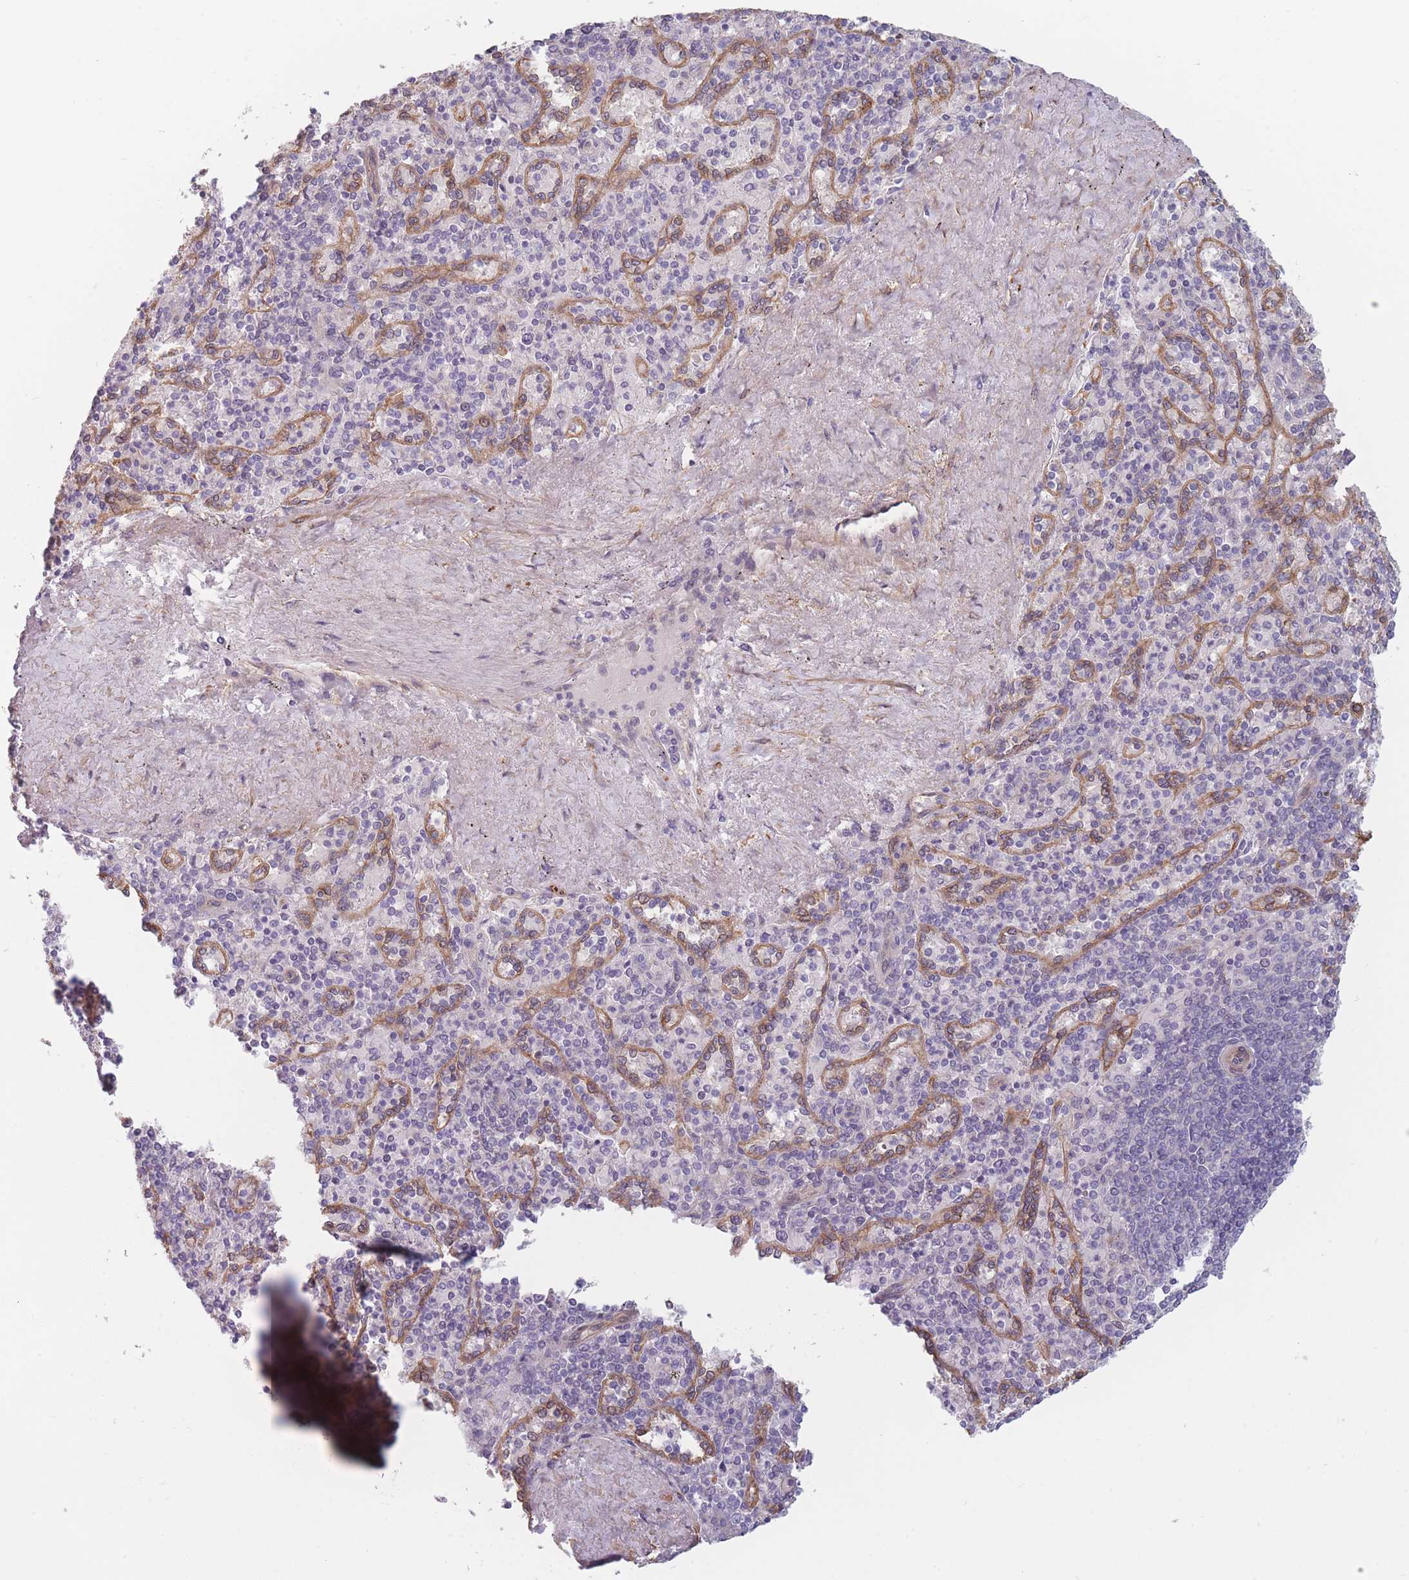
{"staining": {"intensity": "negative", "quantity": "none", "location": "none"}, "tissue": "spleen", "cell_type": "Cells in red pulp", "image_type": "normal", "snomed": [{"axis": "morphology", "description": "Normal tissue, NOS"}, {"axis": "topography", "description": "Spleen"}], "caption": "Immunohistochemistry (IHC) of unremarkable spleen displays no staining in cells in red pulp. Brightfield microscopy of immunohistochemistry (IHC) stained with DAB (brown) and hematoxylin (blue), captured at high magnification.", "gene": "SLC7A6", "patient": {"sex": "male", "age": 82}}